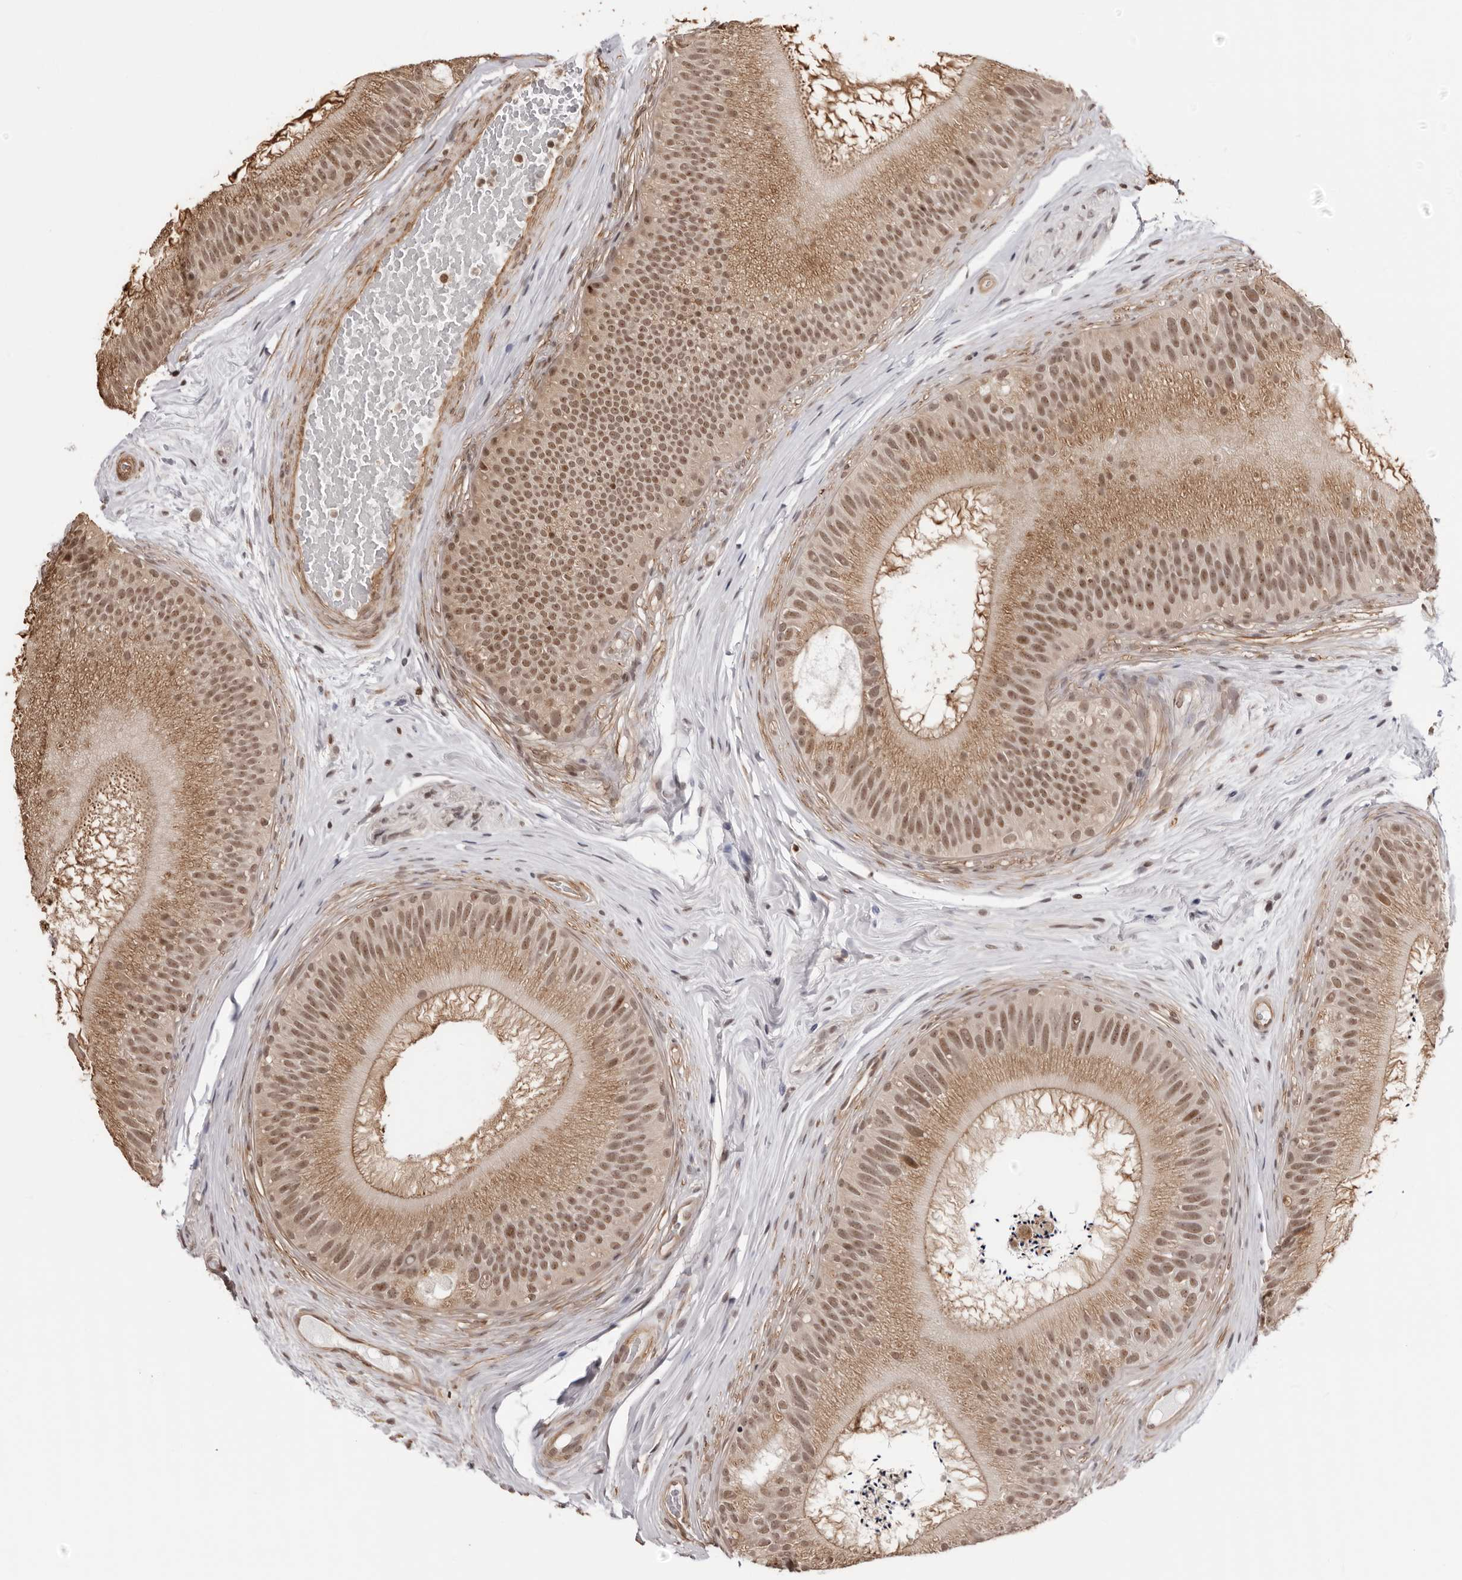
{"staining": {"intensity": "moderate", "quantity": ">75%", "location": "cytoplasmic/membranous,nuclear"}, "tissue": "epididymis", "cell_type": "Glandular cells", "image_type": "normal", "snomed": [{"axis": "morphology", "description": "Normal tissue, NOS"}, {"axis": "topography", "description": "Epididymis"}], "caption": "Benign epididymis shows moderate cytoplasmic/membranous,nuclear positivity in about >75% of glandular cells (DAB (3,3'-diaminobenzidine) IHC, brown staining for protein, blue staining for nuclei)..", "gene": "SDE2", "patient": {"sex": "male", "age": 45}}